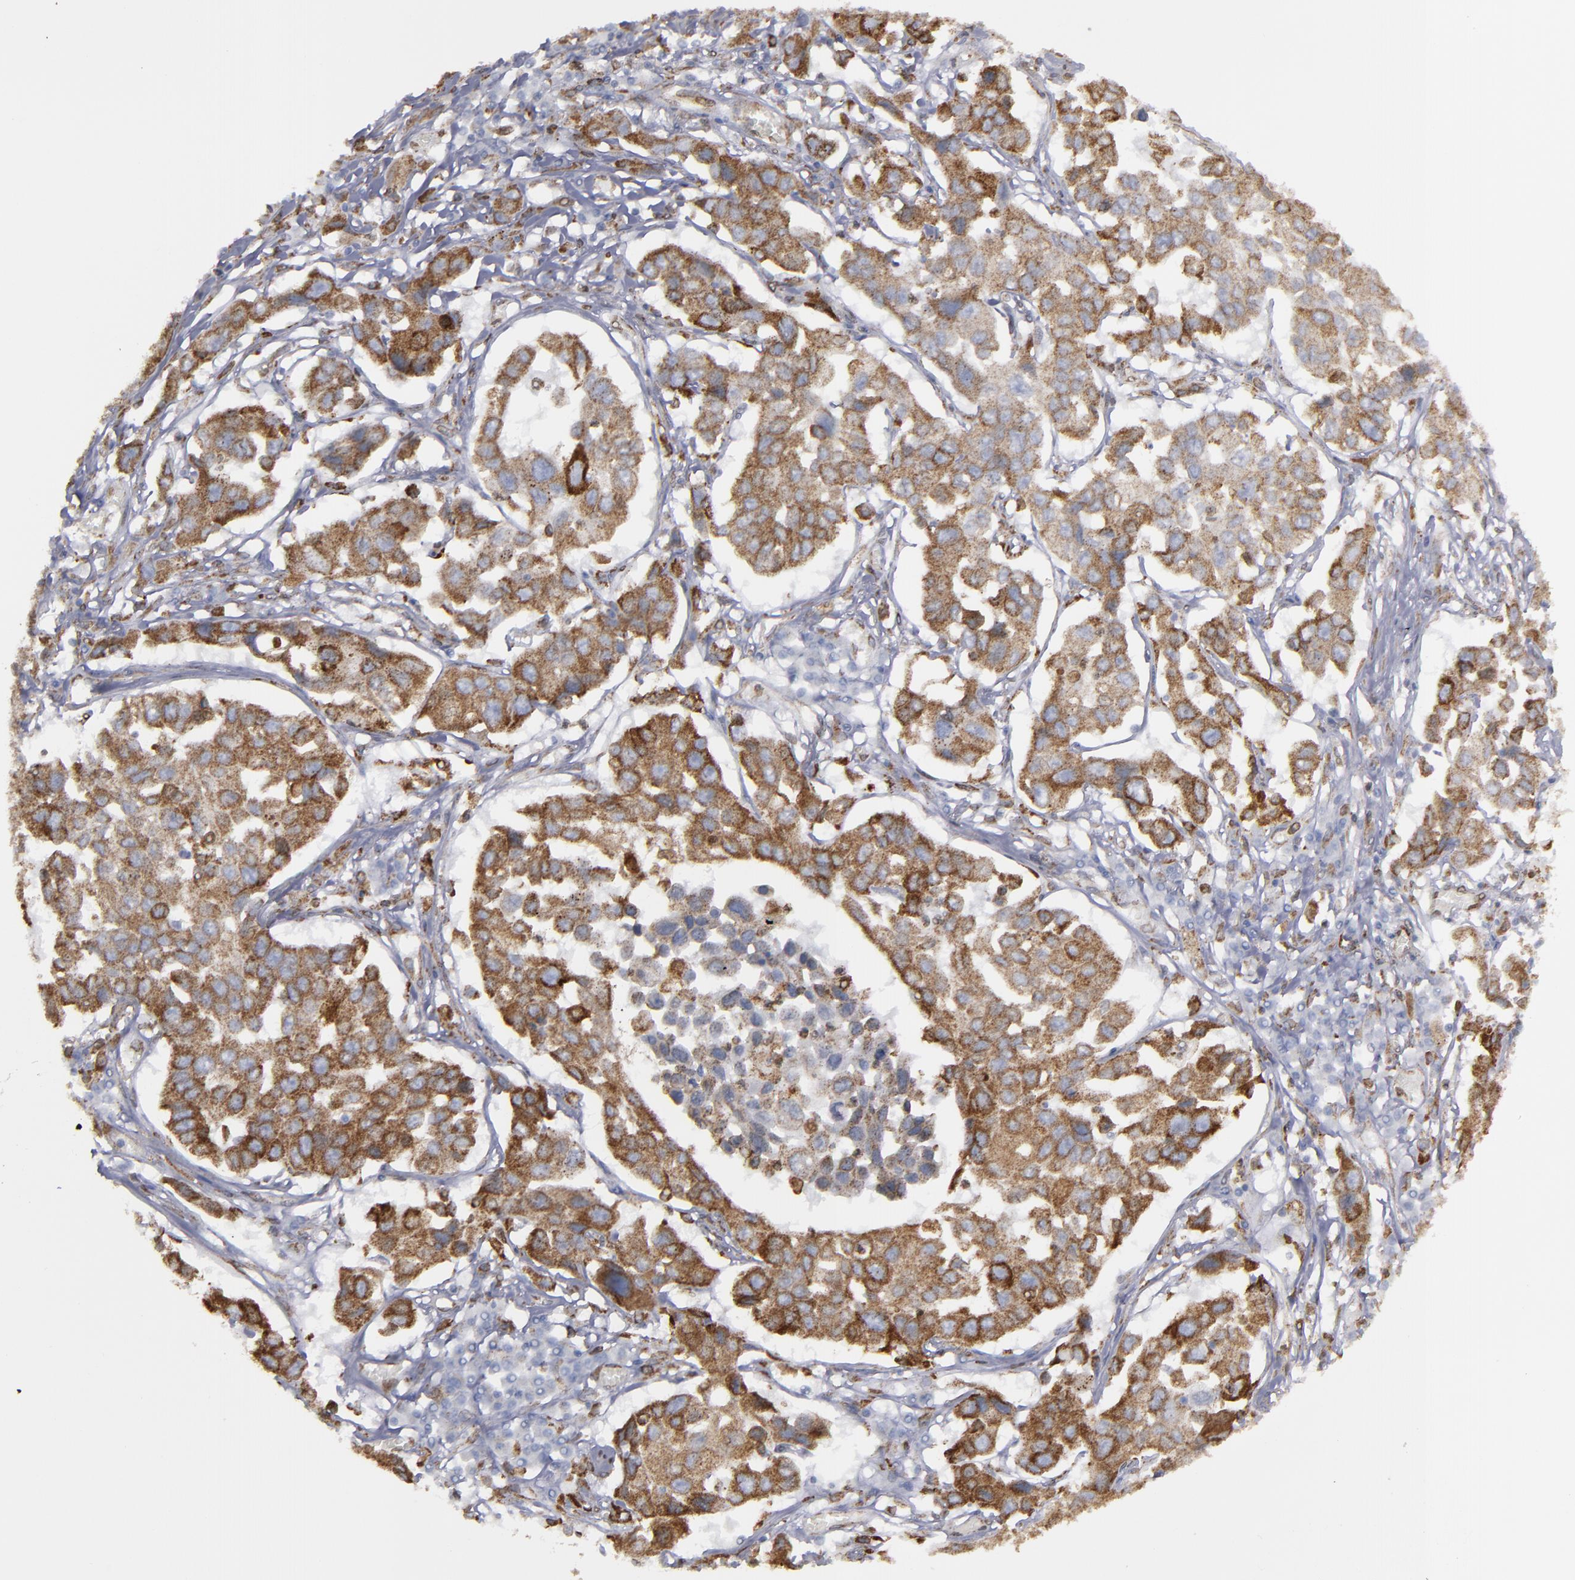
{"staining": {"intensity": "strong", "quantity": ">75%", "location": "cytoplasmic/membranous"}, "tissue": "lung cancer", "cell_type": "Tumor cells", "image_type": "cancer", "snomed": [{"axis": "morphology", "description": "Squamous cell carcinoma, NOS"}, {"axis": "topography", "description": "Lung"}], "caption": "Protein expression analysis of squamous cell carcinoma (lung) exhibits strong cytoplasmic/membranous expression in about >75% of tumor cells.", "gene": "ERLIN2", "patient": {"sex": "male", "age": 71}}